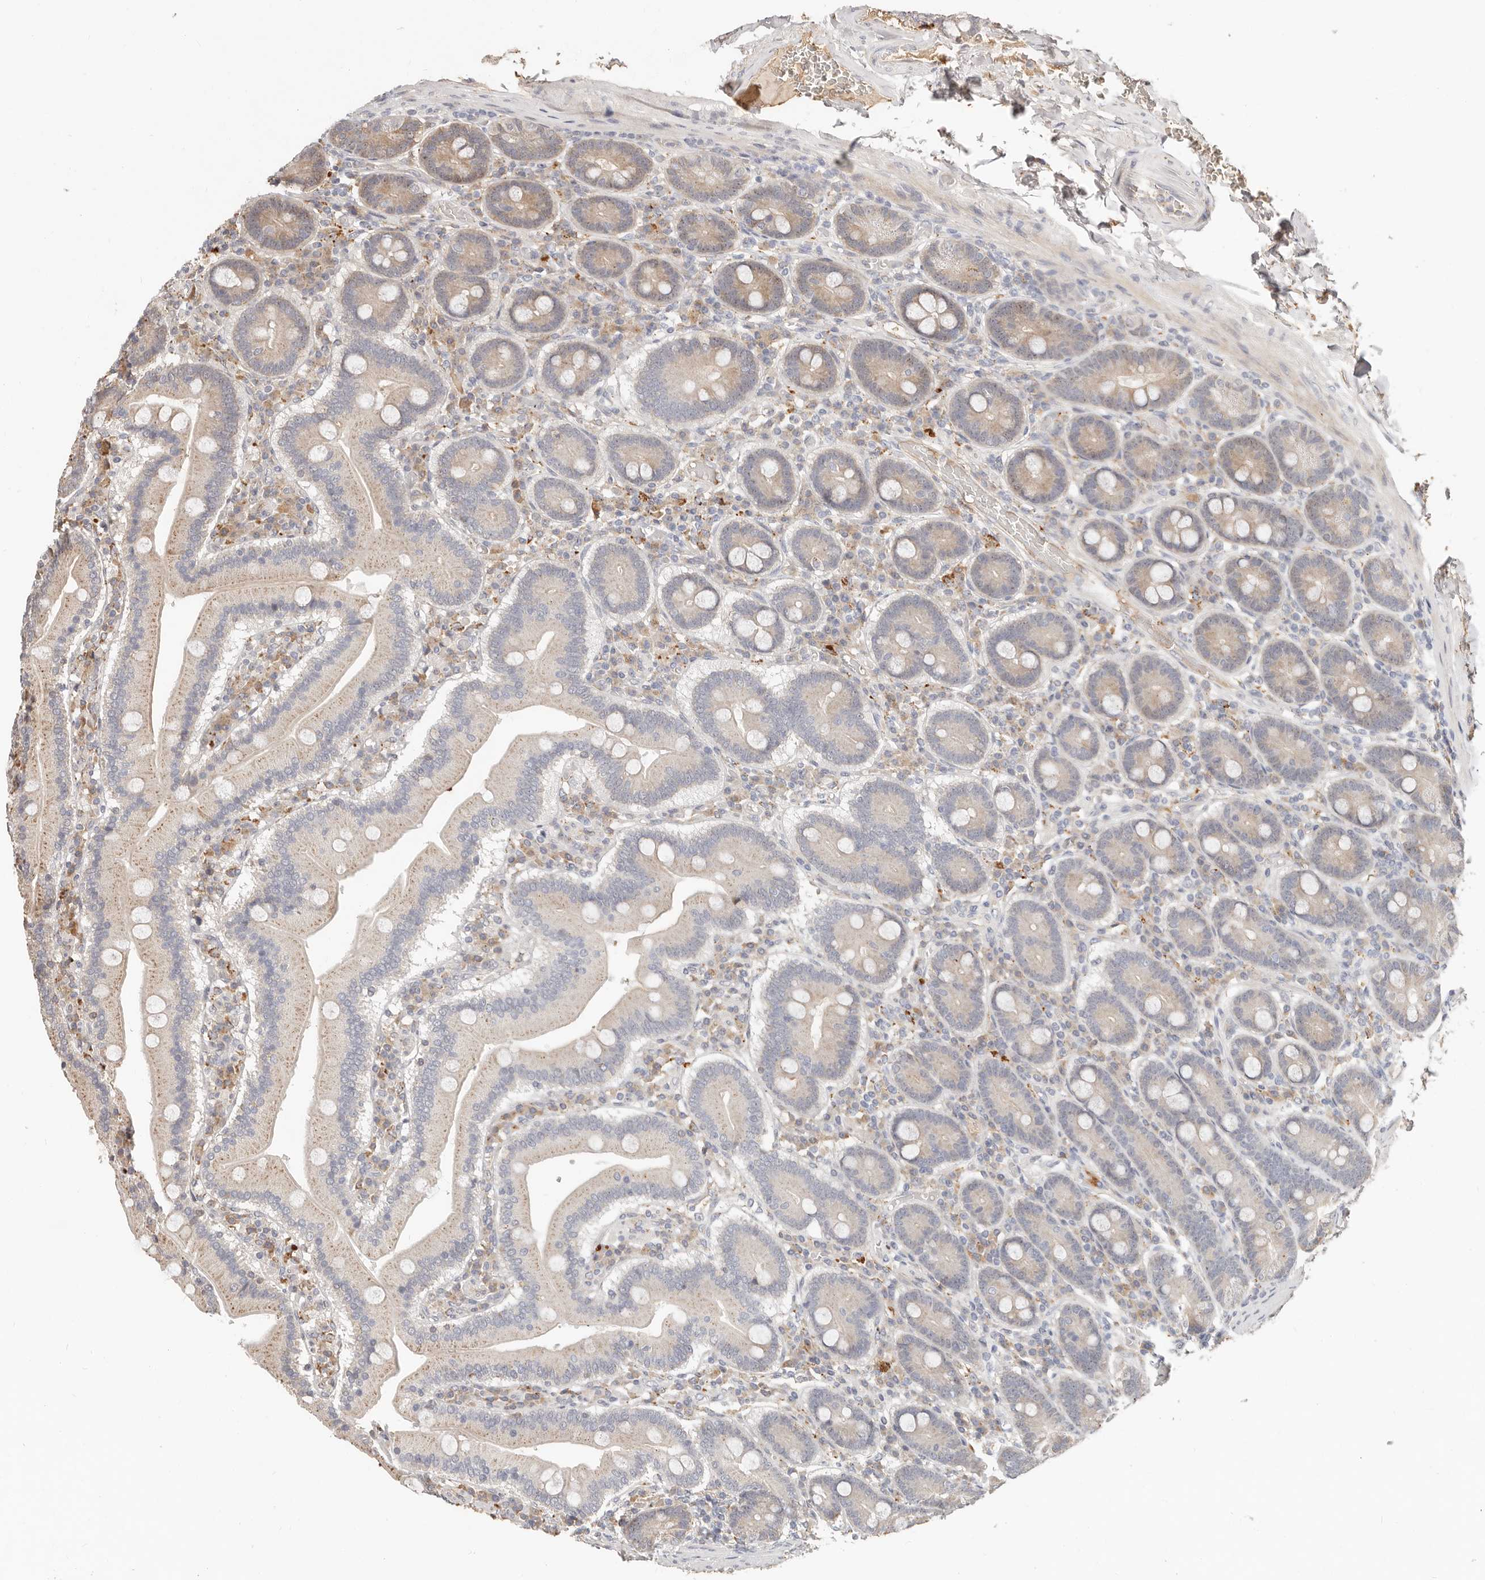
{"staining": {"intensity": "weak", "quantity": ">75%", "location": "cytoplasmic/membranous"}, "tissue": "duodenum", "cell_type": "Glandular cells", "image_type": "normal", "snomed": [{"axis": "morphology", "description": "Normal tissue, NOS"}, {"axis": "topography", "description": "Duodenum"}], "caption": "About >75% of glandular cells in benign human duodenum demonstrate weak cytoplasmic/membranous protein positivity as visualized by brown immunohistochemical staining.", "gene": "ZRANB1", "patient": {"sex": "female", "age": 62}}